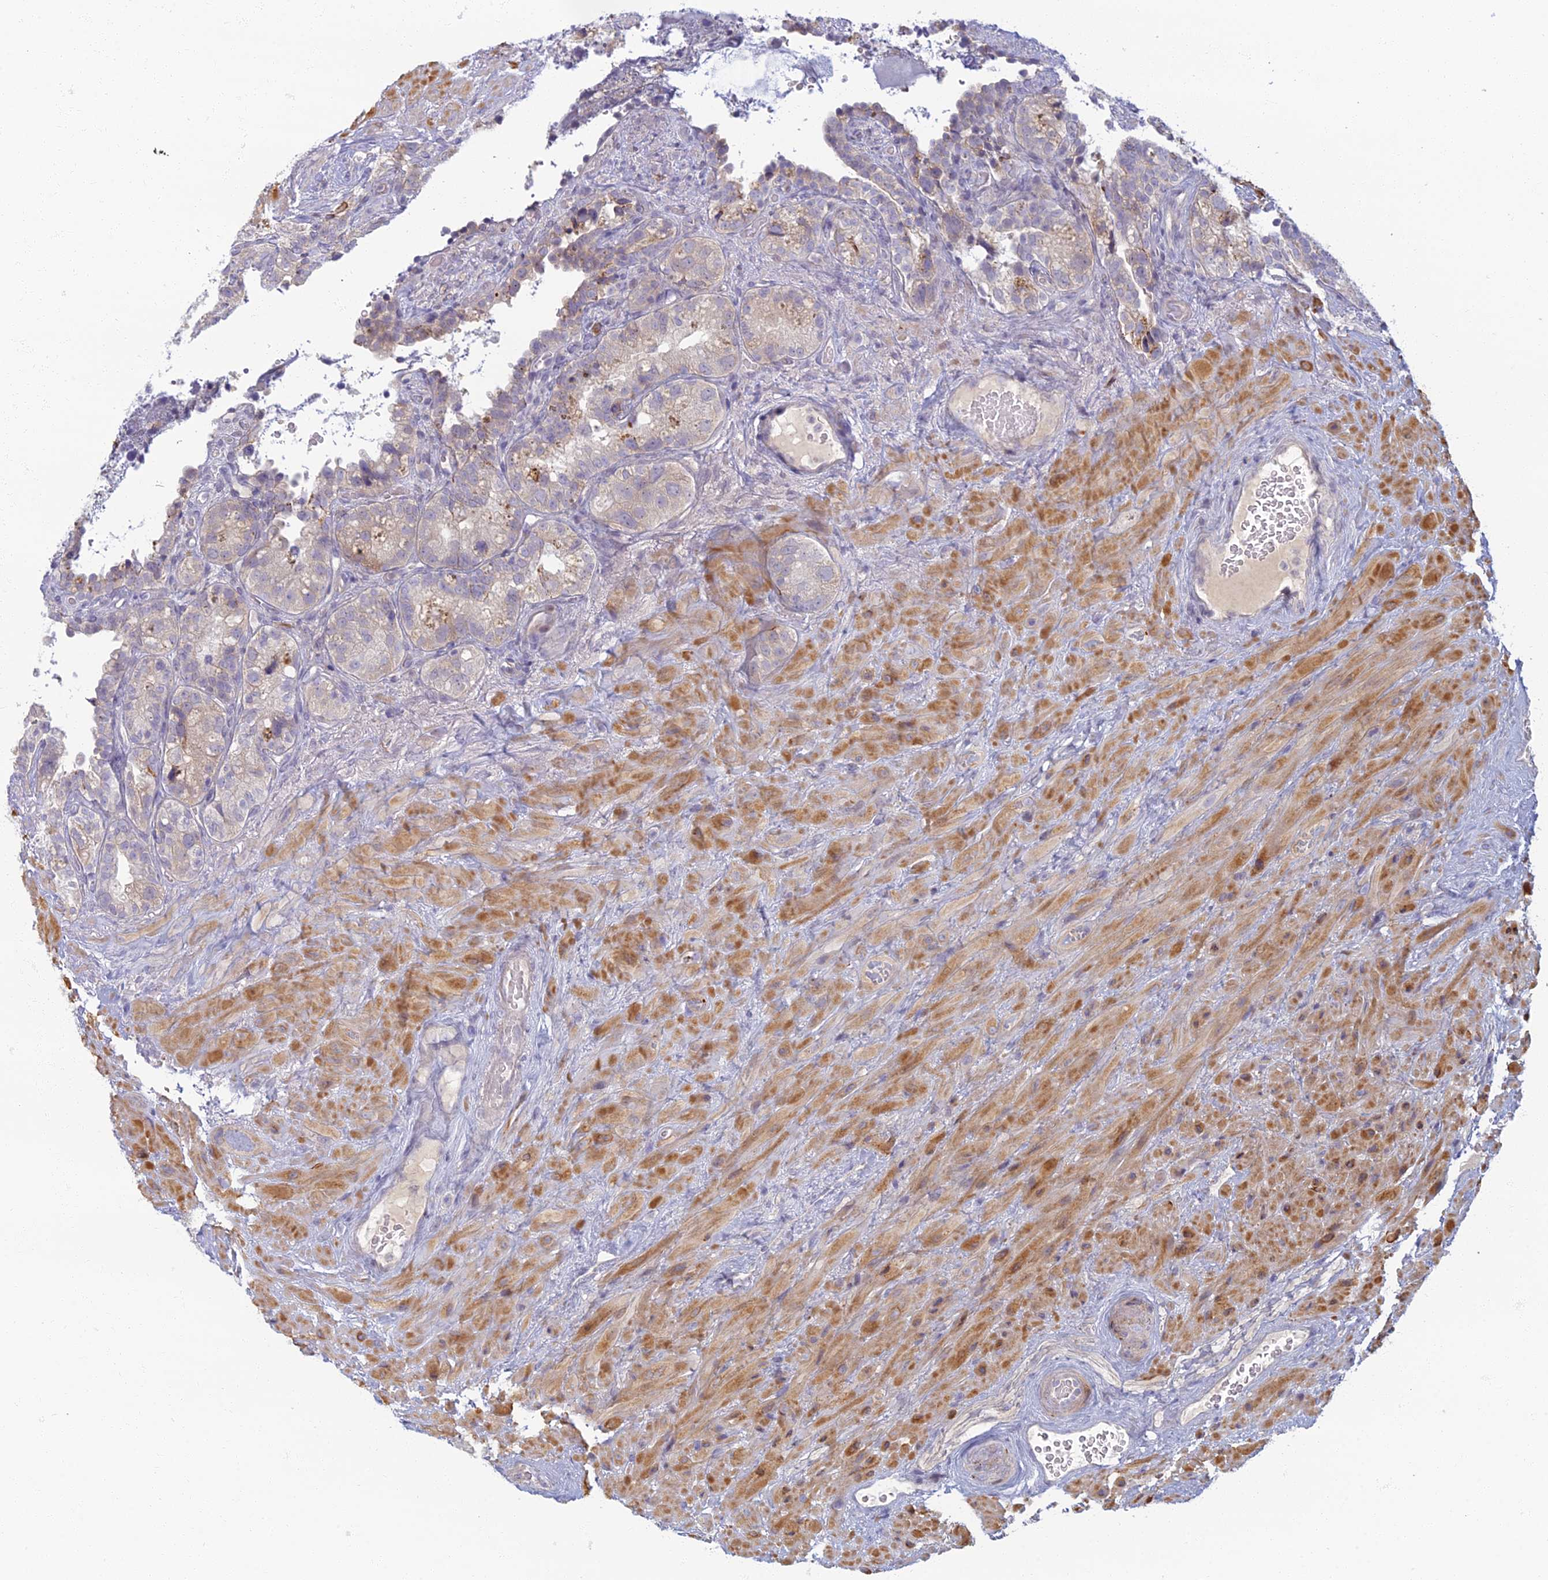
{"staining": {"intensity": "moderate", "quantity": "<25%", "location": "cytoplasmic/membranous"}, "tissue": "seminal vesicle", "cell_type": "Glandular cells", "image_type": "normal", "snomed": [{"axis": "morphology", "description": "Normal tissue, NOS"}, {"axis": "topography", "description": "Seminal veicle"}, {"axis": "topography", "description": "Peripheral nerve tissue"}], "caption": "Immunohistochemistry of benign seminal vesicle displays low levels of moderate cytoplasmic/membranous staining in approximately <25% of glandular cells. Using DAB (brown) and hematoxylin (blue) stains, captured at high magnification using brightfield microscopy.", "gene": "CHMP4B", "patient": {"sex": "male", "age": 67}}